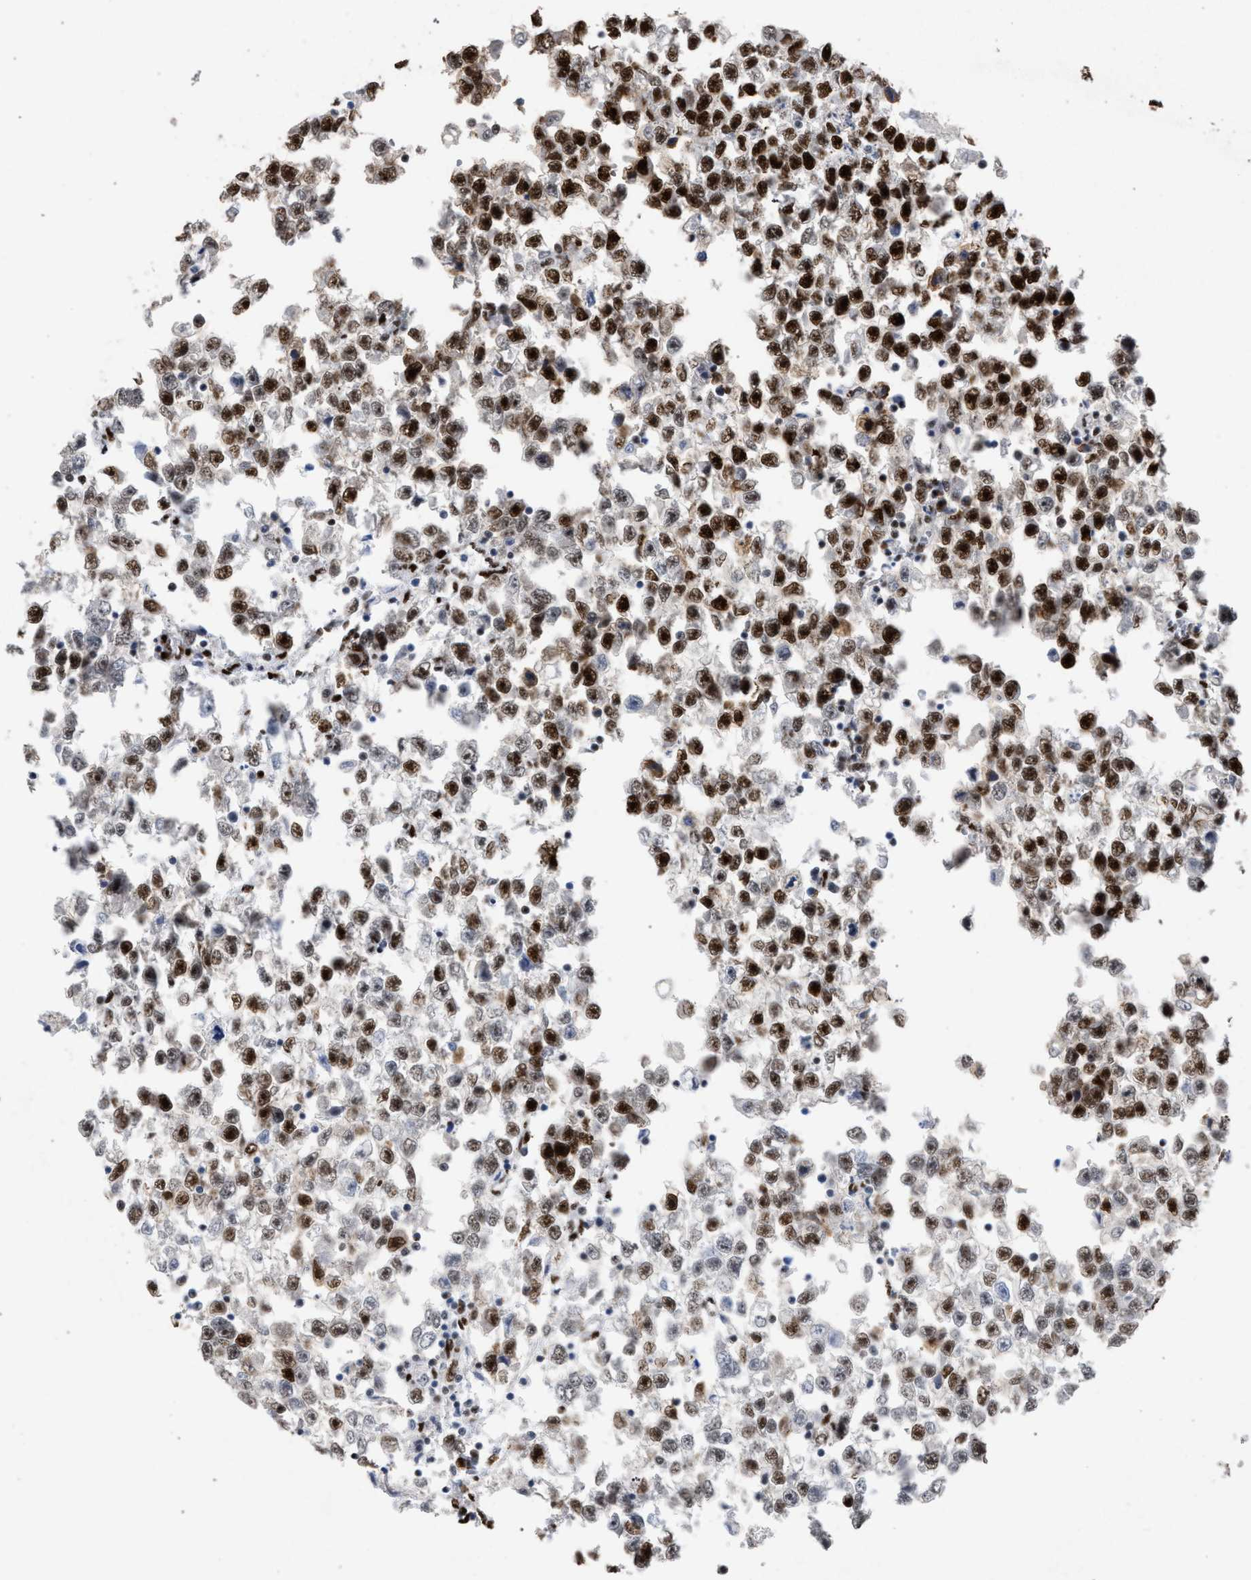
{"staining": {"intensity": "strong", "quantity": ">75%", "location": "nuclear"}, "tissue": "testis cancer", "cell_type": "Tumor cells", "image_type": "cancer", "snomed": [{"axis": "morphology", "description": "Seminoma, NOS"}, {"axis": "morphology", "description": "Carcinoma, Embryonal, NOS"}, {"axis": "topography", "description": "Testis"}], "caption": "Tumor cells show high levels of strong nuclear staining in about >75% of cells in human testis embryonal carcinoma. (IHC, brightfield microscopy, high magnification).", "gene": "TP53BP1", "patient": {"sex": "male", "age": 51}}